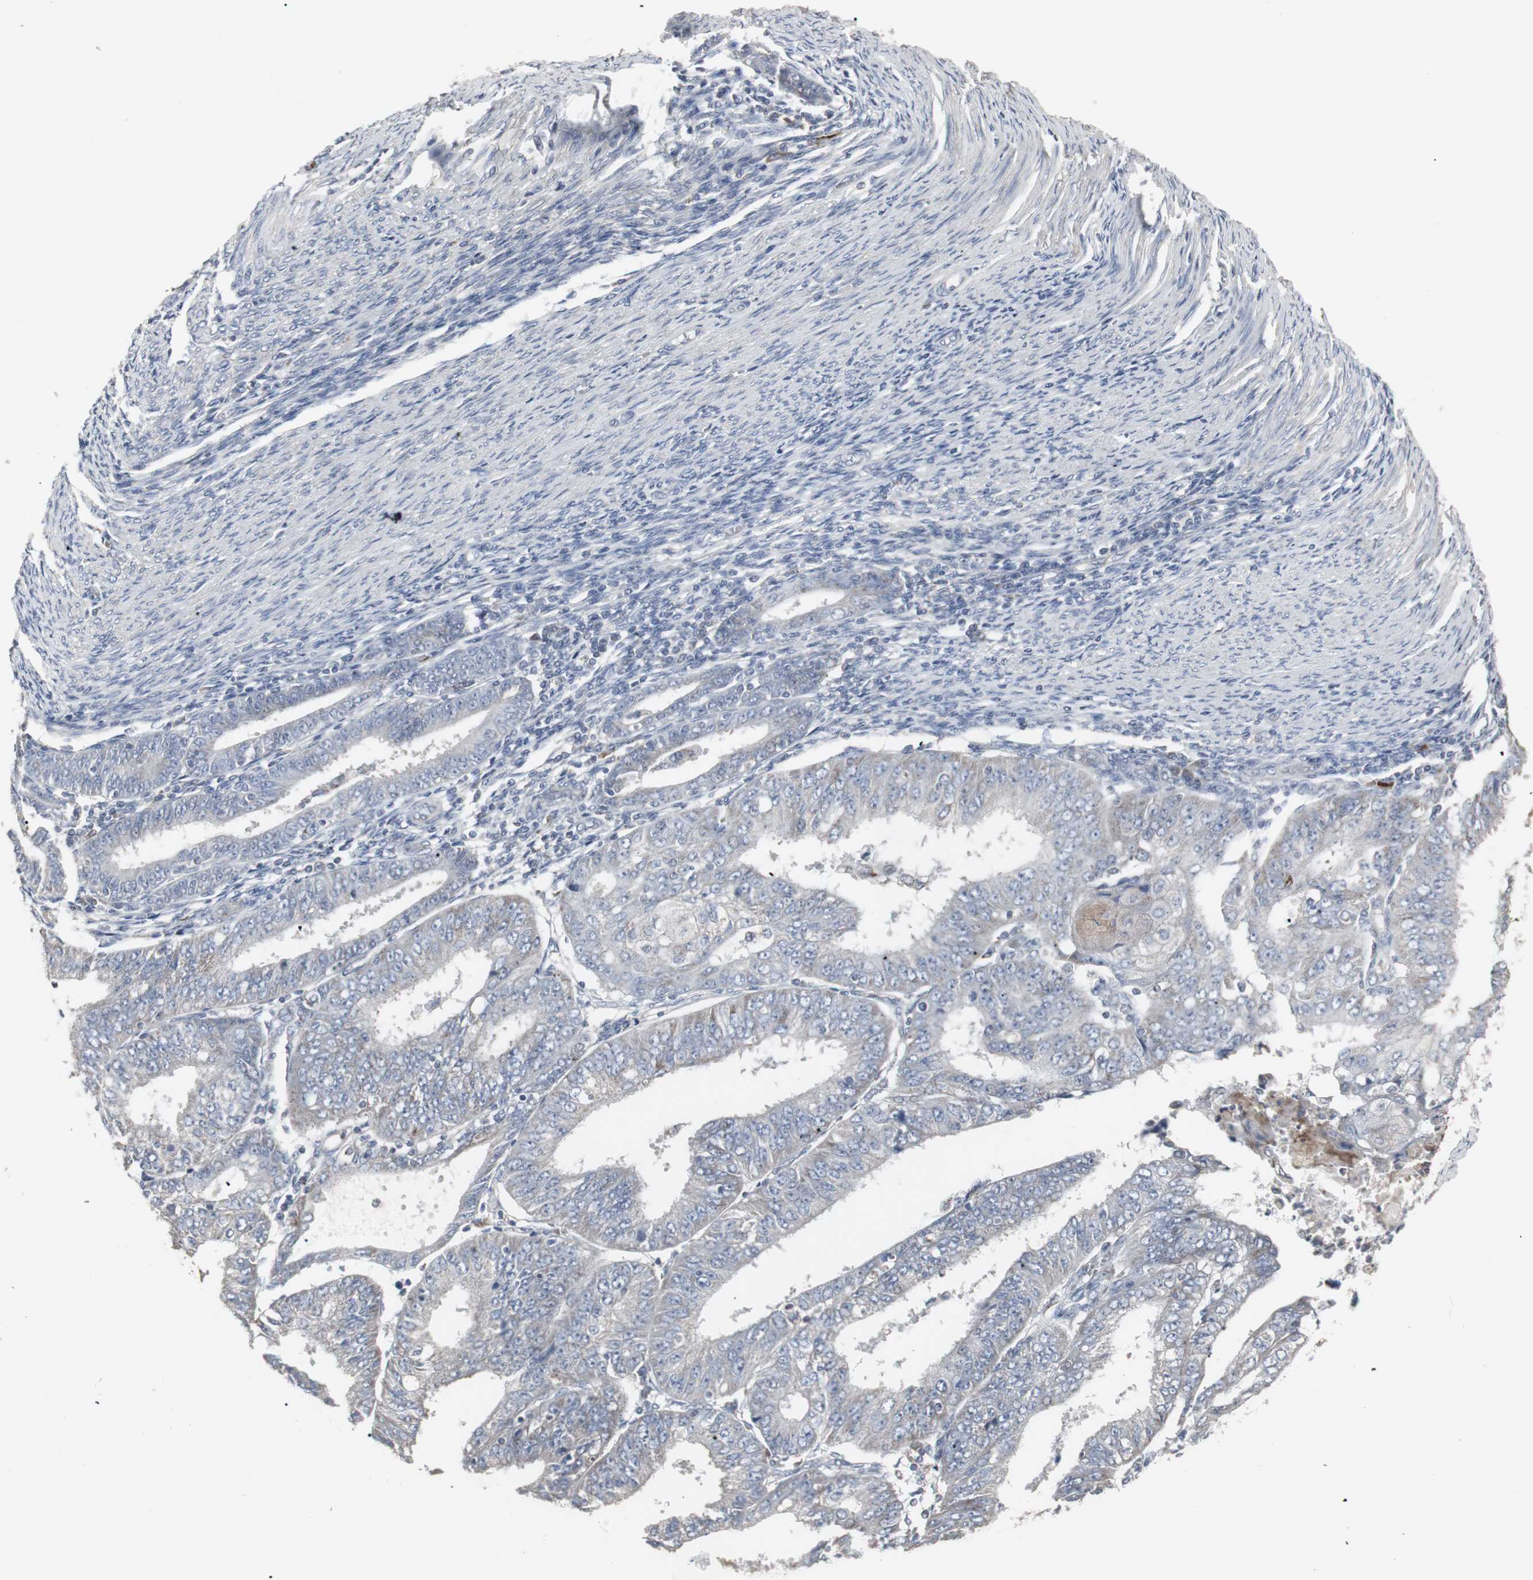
{"staining": {"intensity": "negative", "quantity": "none", "location": "none"}, "tissue": "endometrial cancer", "cell_type": "Tumor cells", "image_type": "cancer", "snomed": [{"axis": "morphology", "description": "Adenocarcinoma, NOS"}, {"axis": "topography", "description": "Endometrium"}], "caption": "Micrograph shows no significant protein positivity in tumor cells of adenocarcinoma (endometrial). (Stains: DAB (3,3'-diaminobenzidine) immunohistochemistry with hematoxylin counter stain, Microscopy: brightfield microscopy at high magnification).", "gene": "ACAA1", "patient": {"sex": "female", "age": 42}}